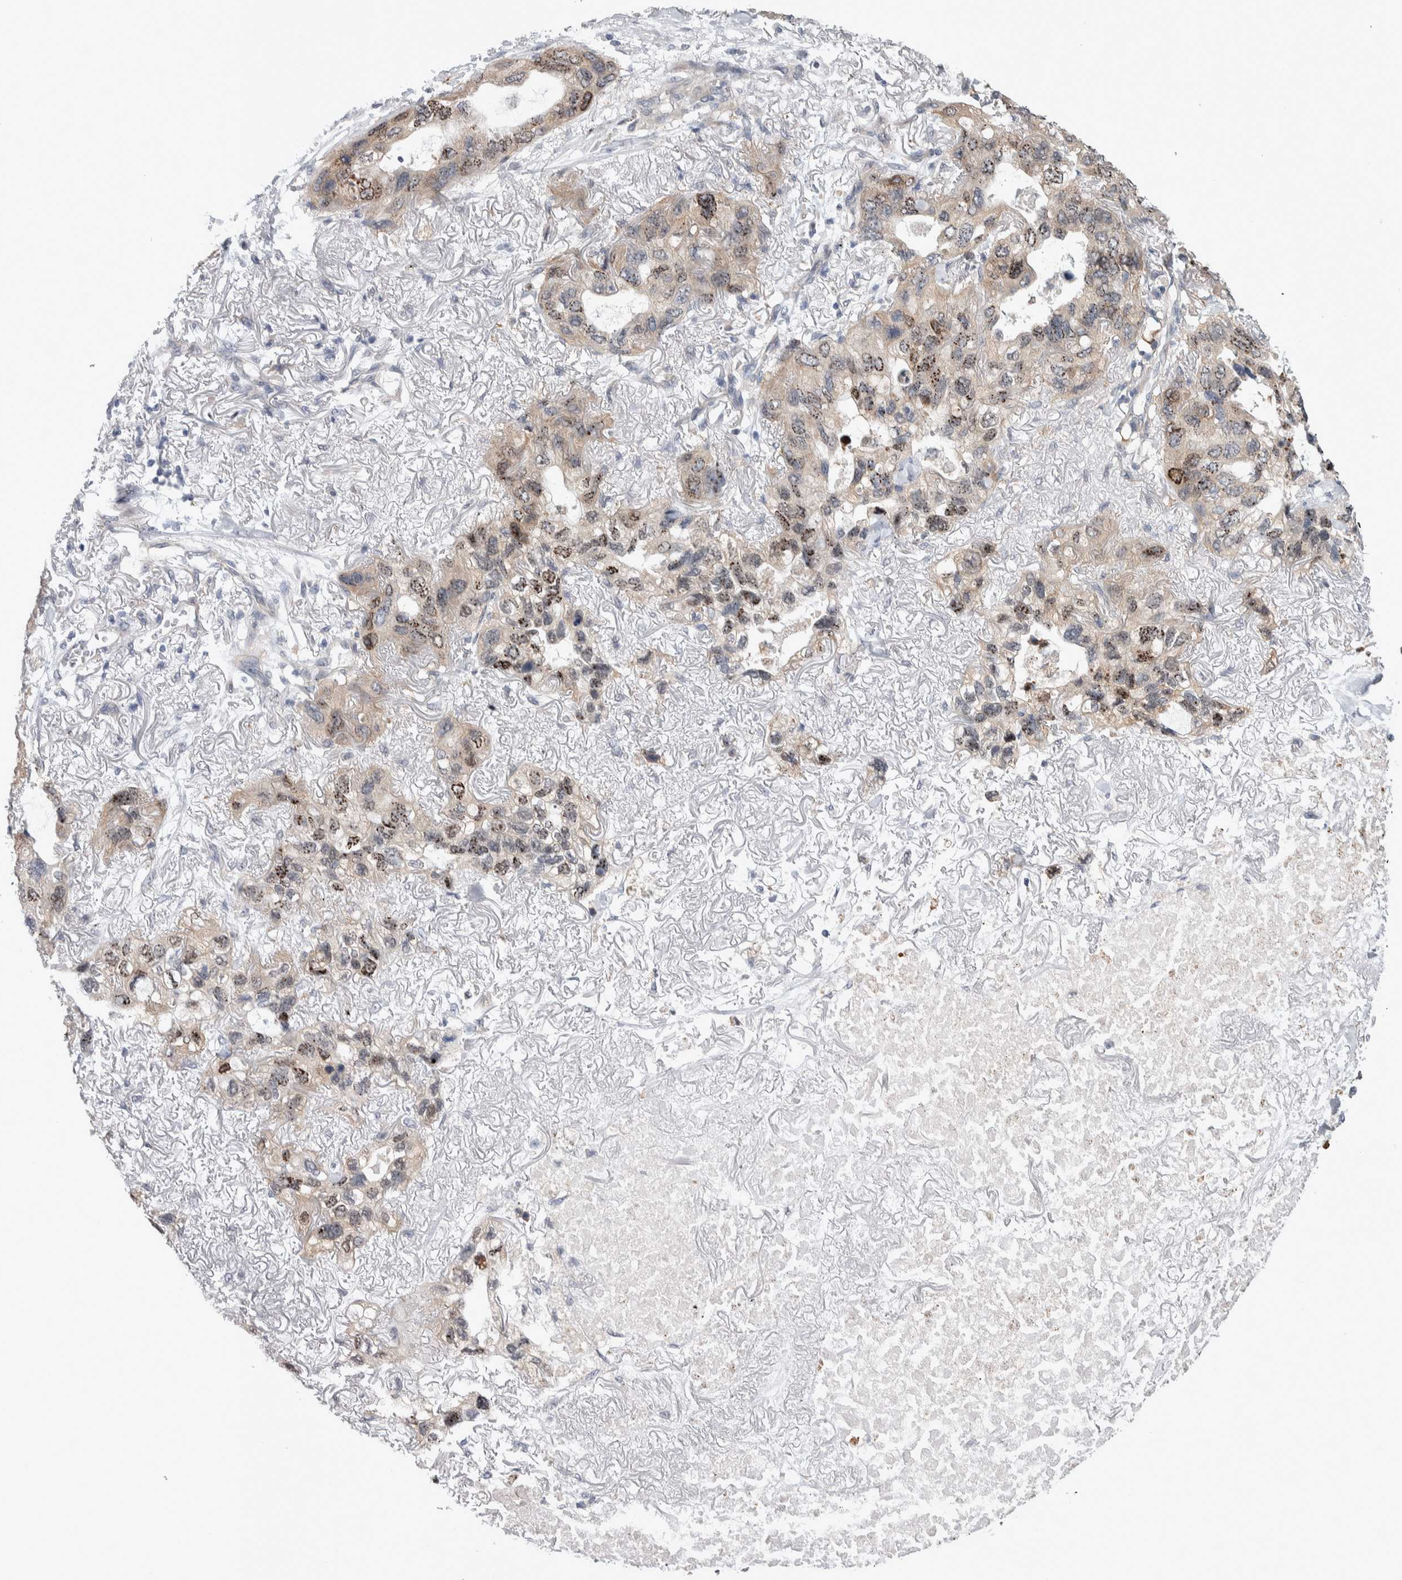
{"staining": {"intensity": "strong", "quantity": "25%-75%", "location": "nuclear"}, "tissue": "lung cancer", "cell_type": "Tumor cells", "image_type": "cancer", "snomed": [{"axis": "morphology", "description": "Squamous cell carcinoma, NOS"}, {"axis": "topography", "description": "Lung"}], "caption": "This histopathology image demonstrates lung cancer stained with IHC to label a protein in brown. The nuclear of tumor cells show strong positivity for the protein. Nuclei are counter-stained blue.", "gene": "TAX1BP1", "patient": {"sex": "female", "age": 73}}